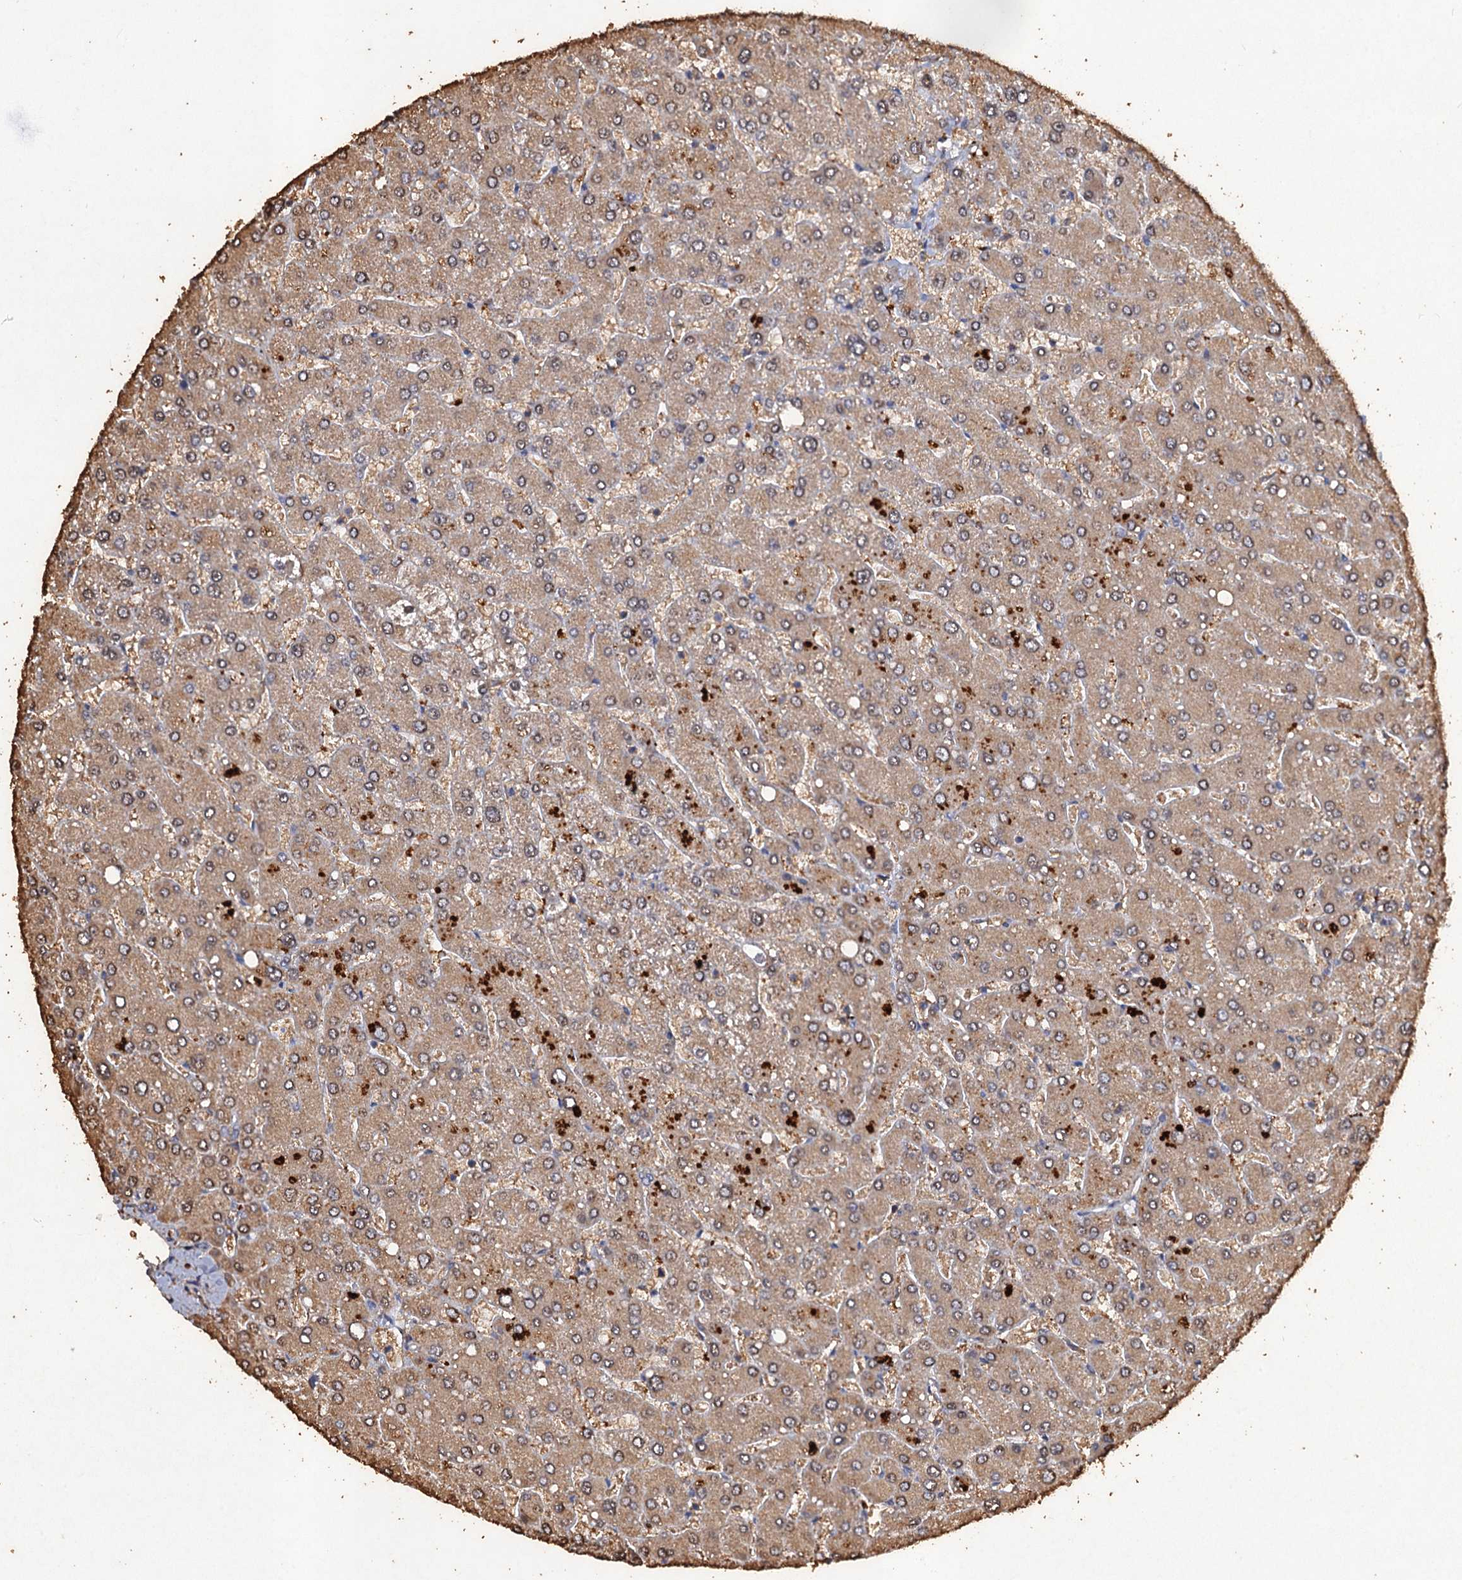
{"staining": {"intensity": "weak", "quantity": ">75%", "location": "cytoplasmic/membranous"}, "tissue": "liver", "cell_type": "Cholangiocytes", "image_type": "normal", "snomed": [{"axis": "morphology", "description": "Normal tissue, NOS"}, {"axis": "topography", "description": "Liver"}], "caption": "Protein staining shows weak cytoplasmic/membranous expression in approximately >75% of cholangiocytes in unremarkable liver.", "gene": "SCUBE3", "patient": {"sex": "male", "age": 55}}